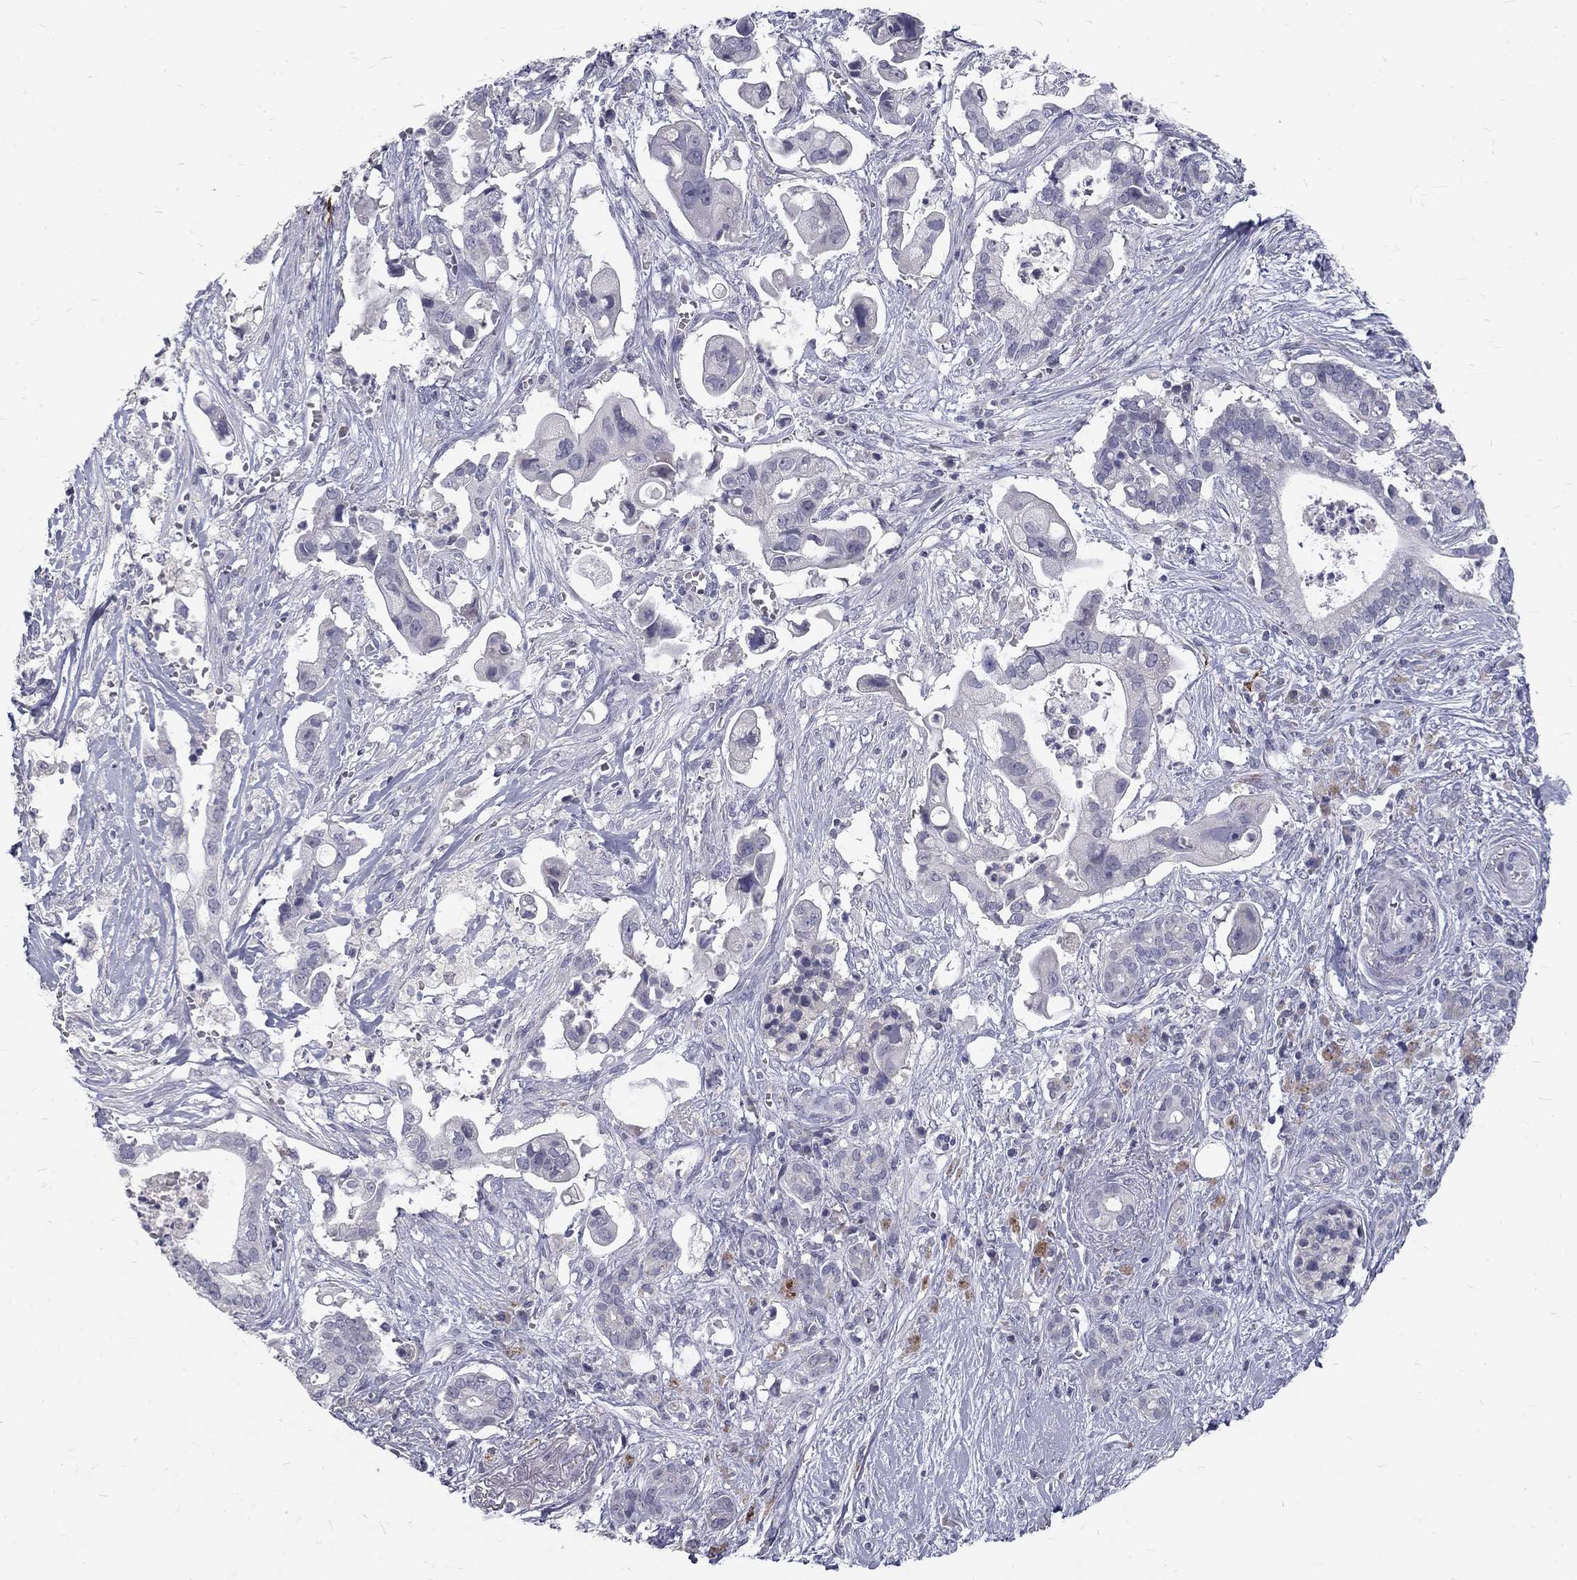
{"staining": {"intensity": "negative", "quantity": "none", "location": "none"}, "tissue": "pancreatic cancer", "cell_type": "Tumor cells", "image_type": "cancer", "snomed": [{"axis": "morphology", "description": "Adenocarcinoma, NOS"}, {"axis": "topography", "description": "Pancreas"}], "caption": "Pancreatic adenocarcinoma stained for a protein using IHC shows no staining tumor cells.", "gene": "NOS1", "patient": {"sex": "male", "age": 61}}